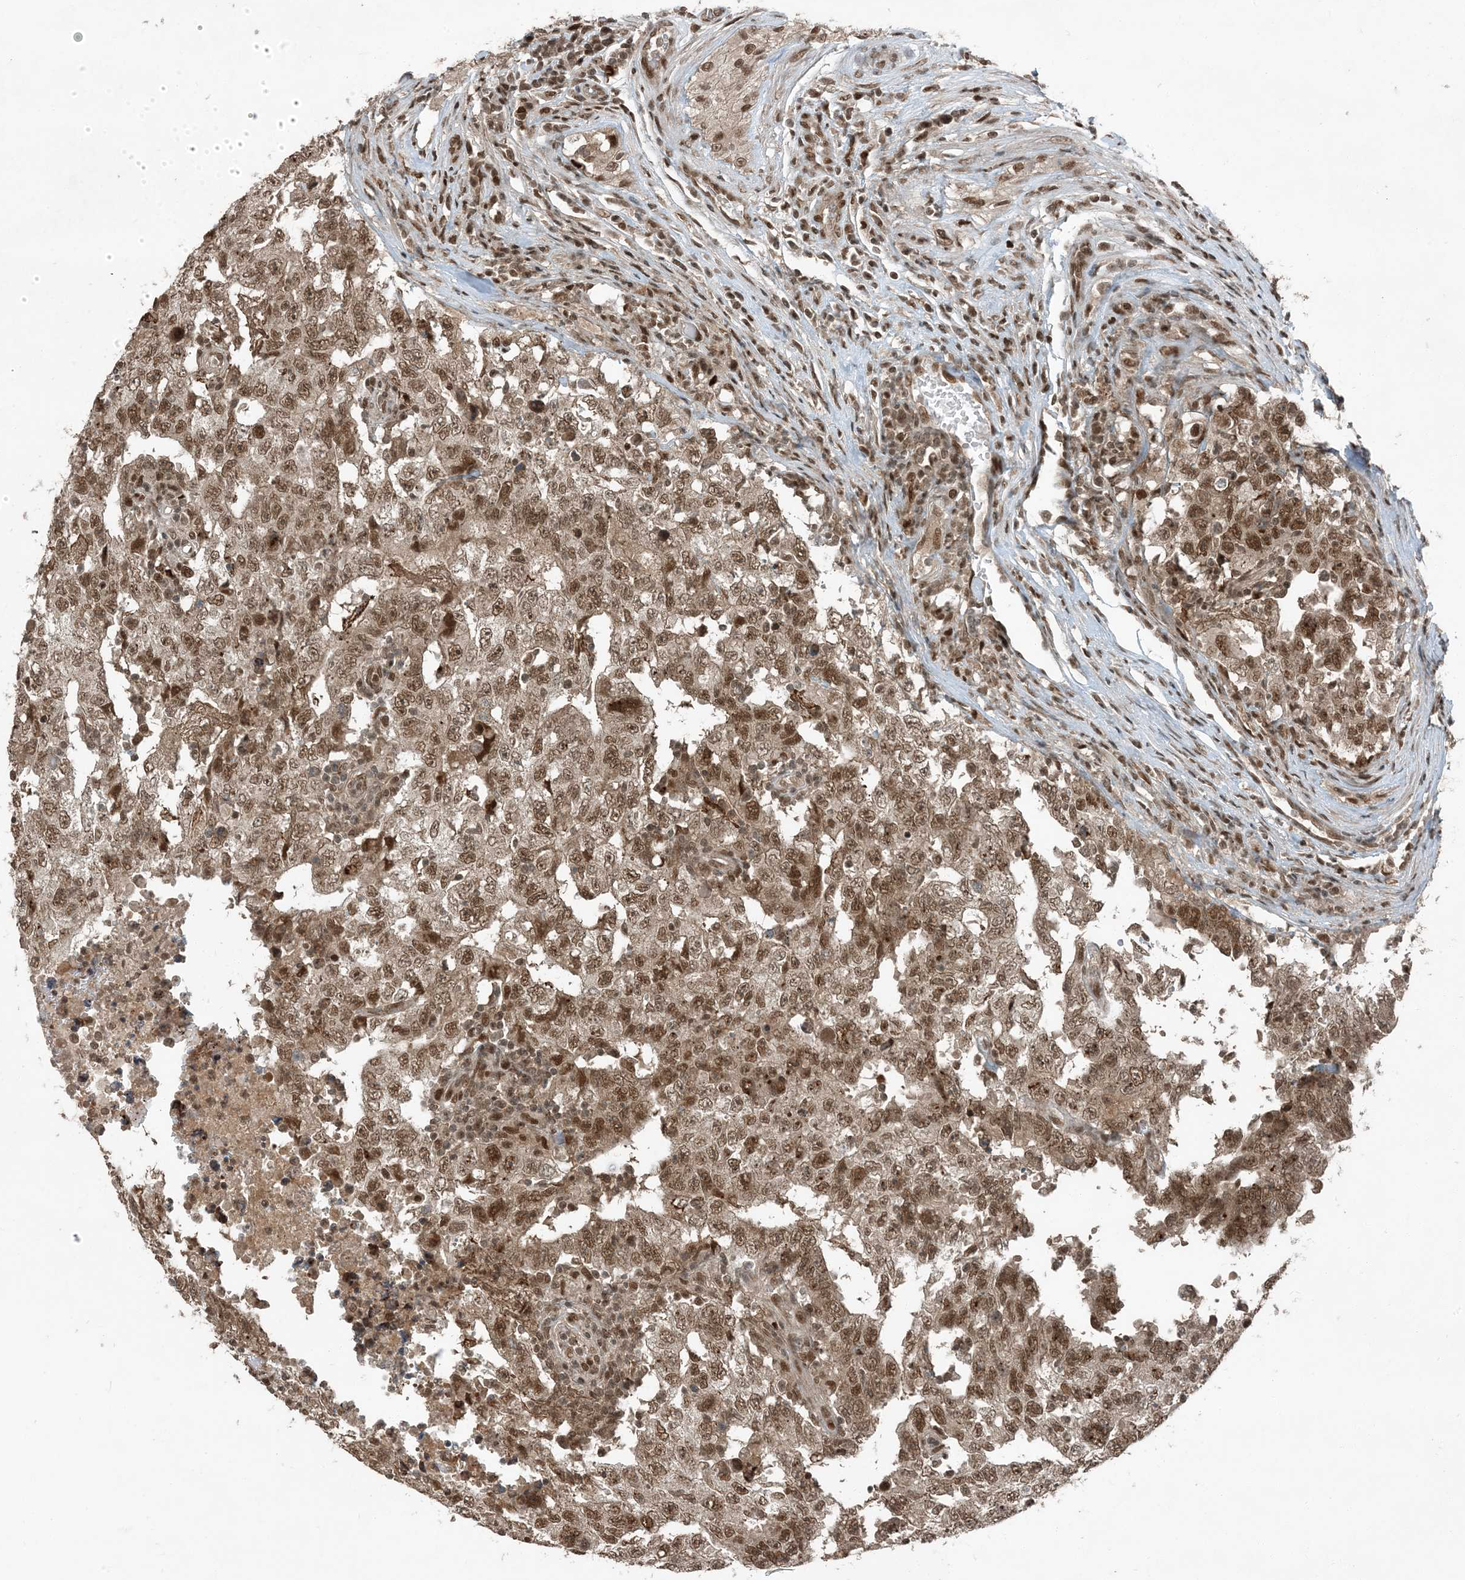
{"staining": {"intensity": "moderate", "quantity": ">75%", "location": "nuclear"}, "tissue": "testis cancer", "cell_type": "Tumor cells", "image_type": "cancer", "snomed": [{"axis": "morphology", "description": "Carcinoma, Embryonal, NOS"}, {"axis": "topography", "description": "Testis"}], "caption": "Testis embryonal carcinoma stained with a brown dye reveals moderate nuclear positive positivity in about >75% of tumor cells.", "gene": "TRAPPC12", "patient": {"sex": "male", "age": 26}}